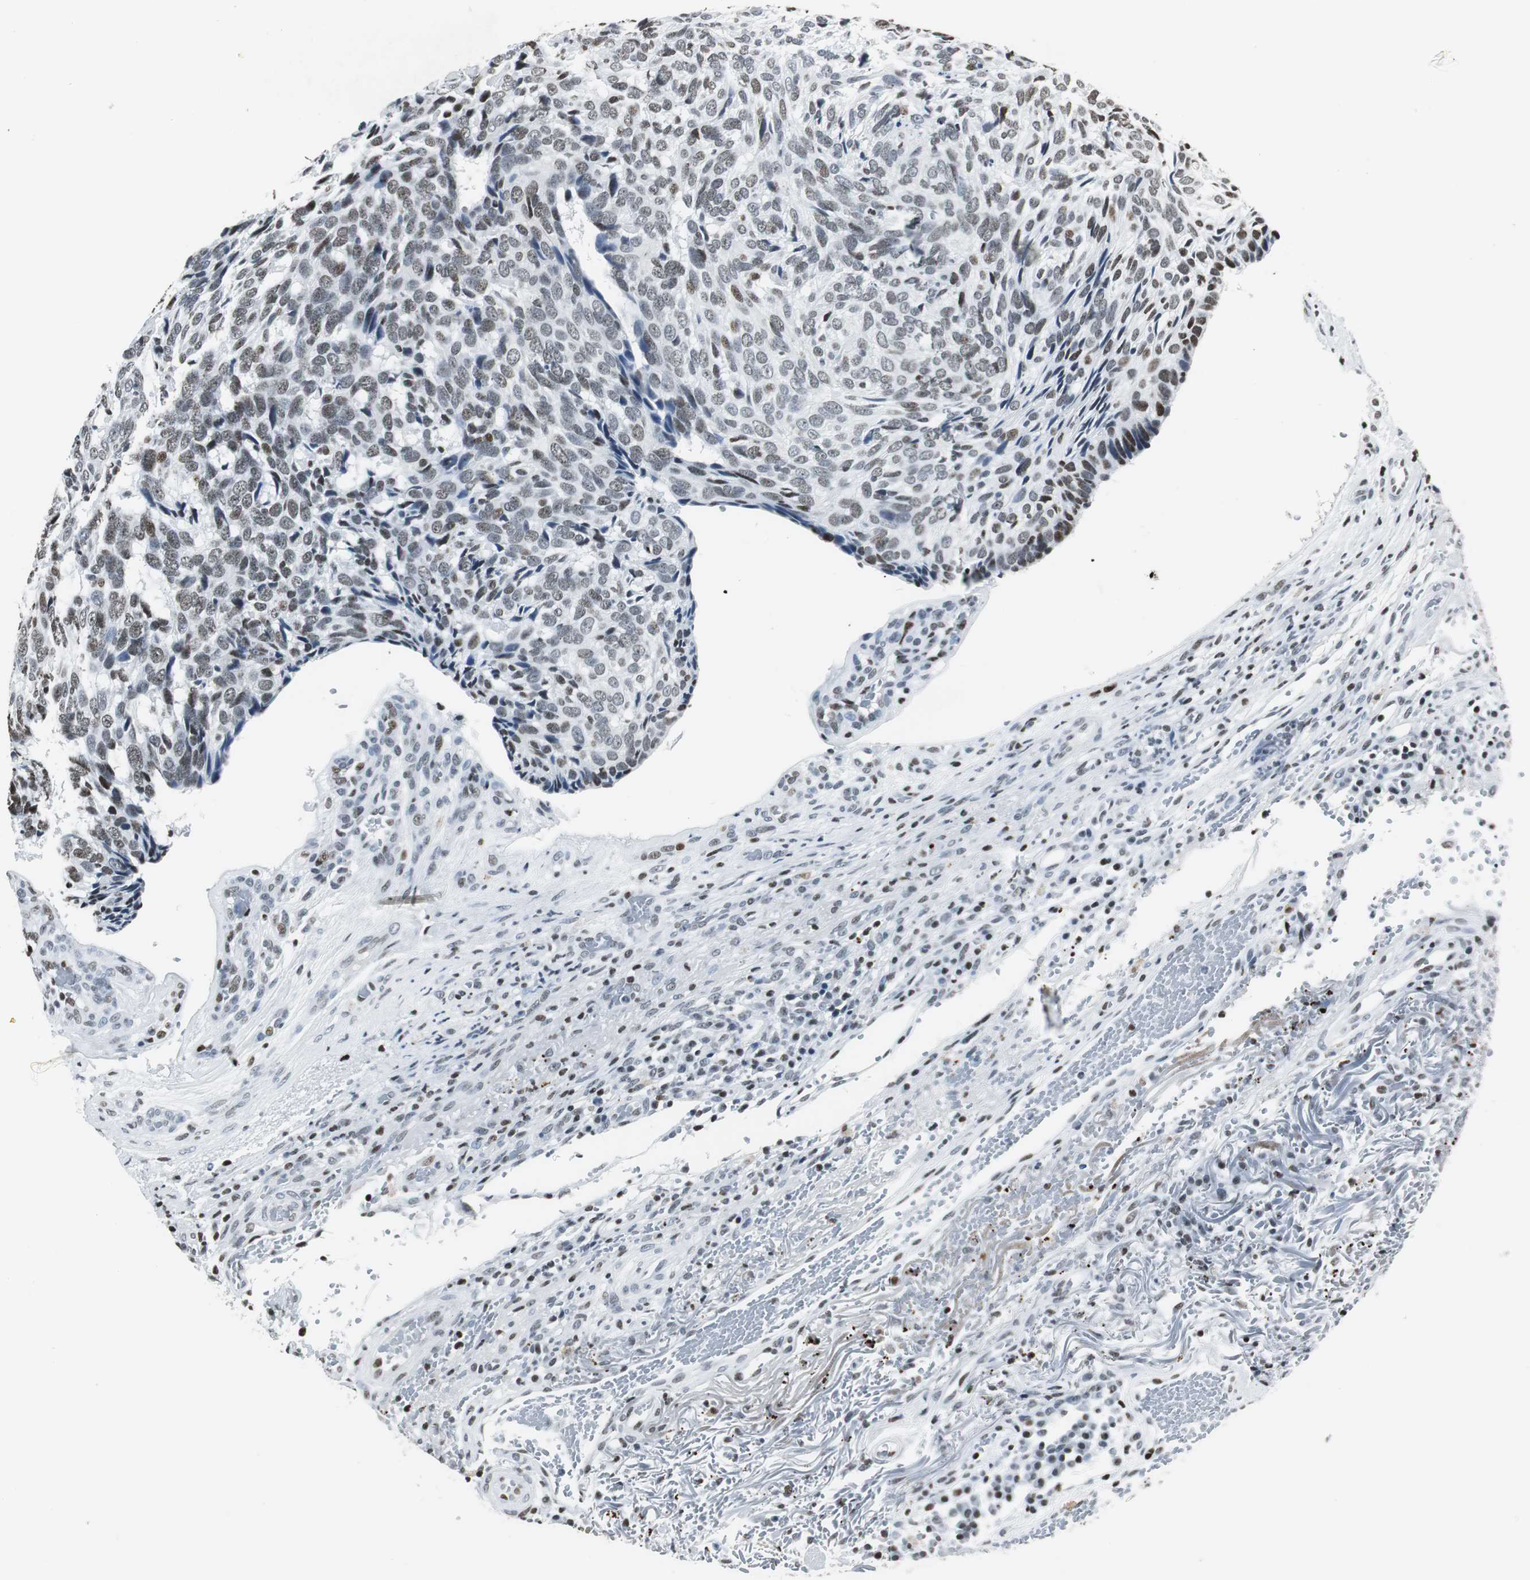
{"staining": {"intensity": "weak", "quantity": "25%-75%", "location": "nuclear"}, "tissue": "skin cancer", "cell_type": "Tumor cells", "image_type": "cancer", "snomed": [{"axis": "morphology", "description": "Basal cell carcinoma"}, {"axis": "topography", "description": "Skin"}], "caption": "Human skin cancer (basal cell carcinoma) stained with a brown dye displays weak nuclear positive expression in about 25%-75% of tumor cells.", "gene": "RBBP4", "patient": {"sex": "male", "age": 72}}